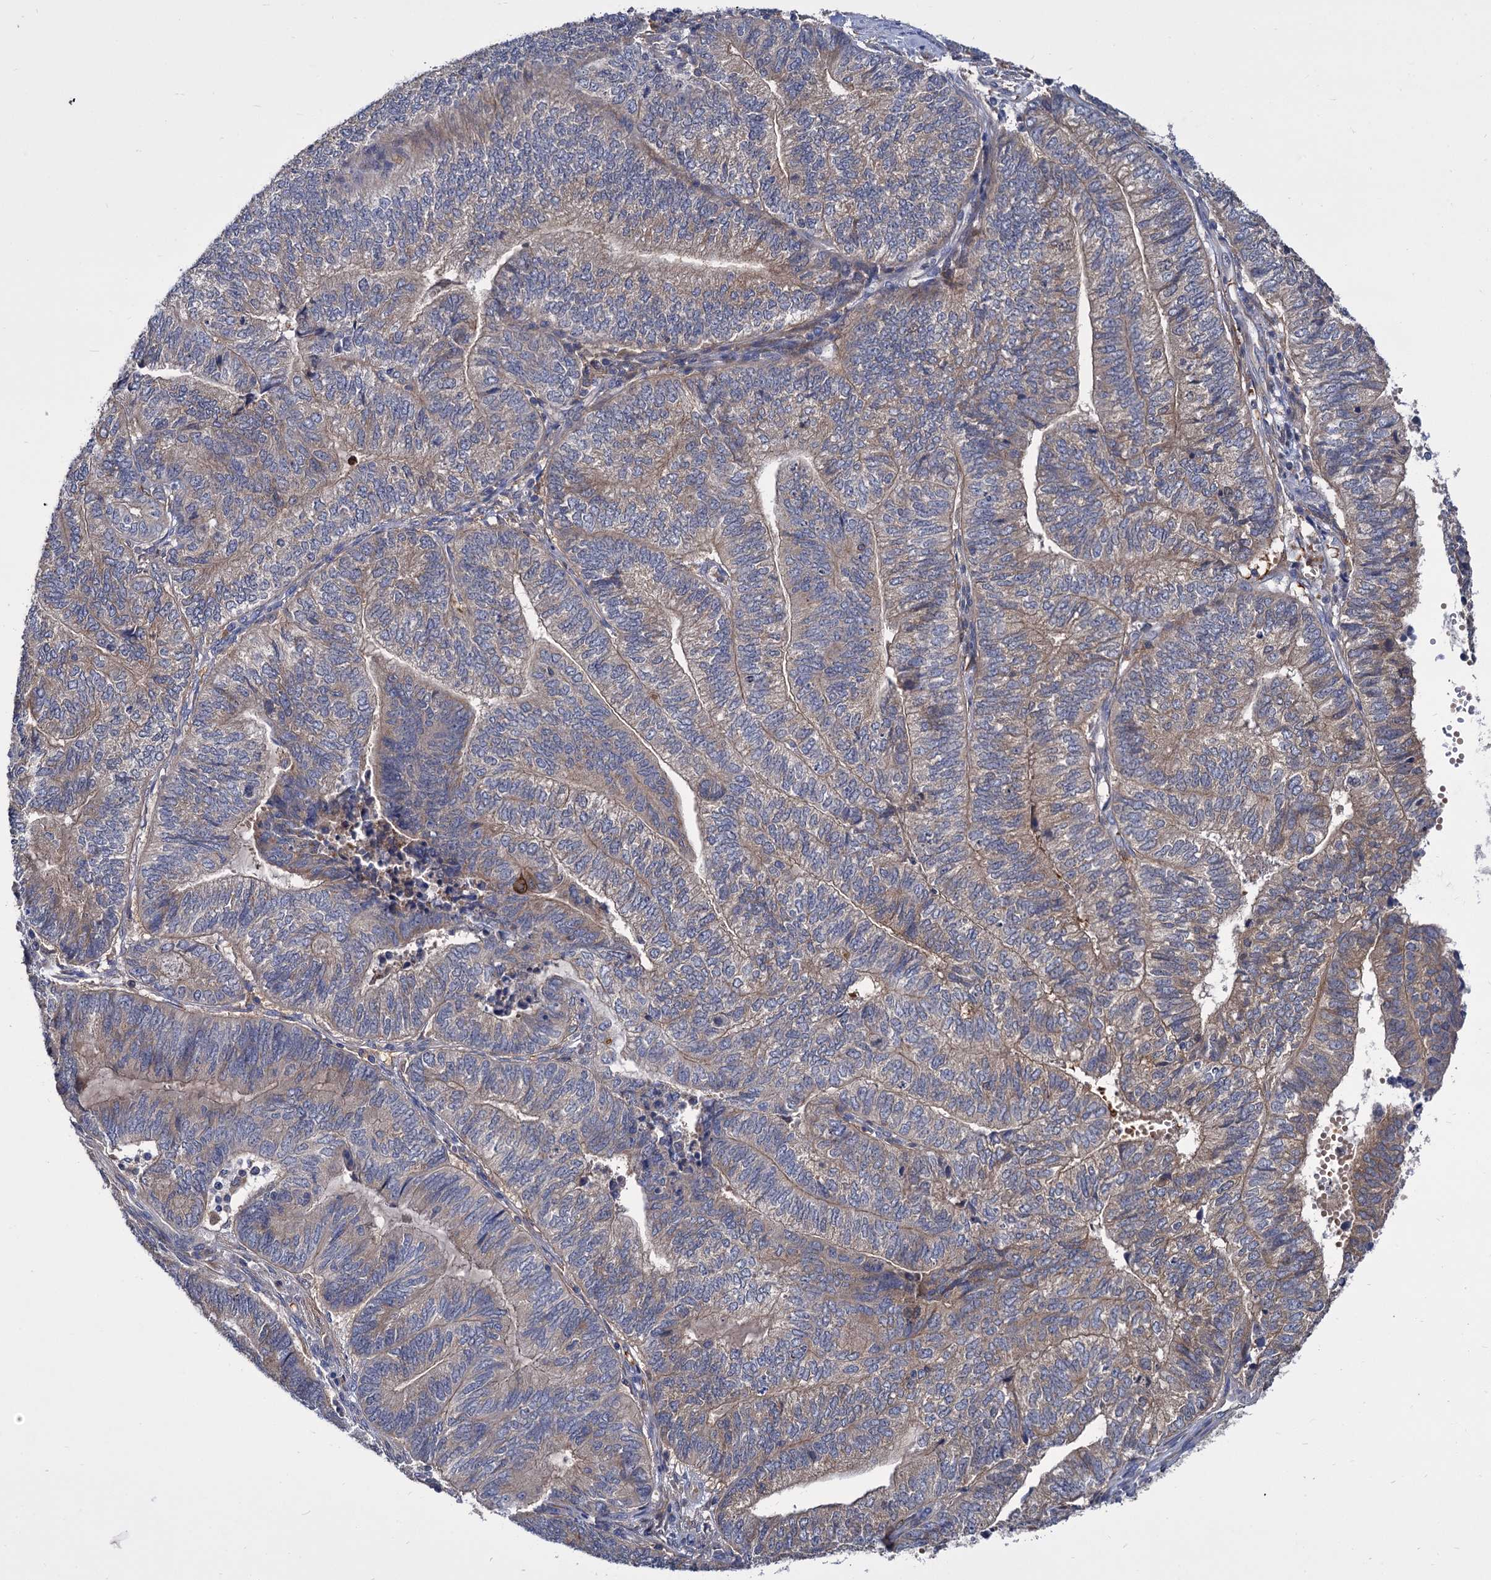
{"staining": {"intensity": "negative", "quantity": "none", "location": "none"}, "tissue": "endometrial cancer", "cell_type": "Tumor cells", "image_type": "cancer", "snomed": [{"axis": "morphology", "description": "Adenocarcinoma, NOS"}, {"axis": "topography", "description": "Uterus"}, {"axis": "topography", "description": "Endometrium"}], "caption": "This is an immunohistochemistry (IHC) micrograph of human endometrial cancer. There is no positivity in tumor cells.", "gene": "GCLC", "patient": {"sex": "female", "age": 70}}